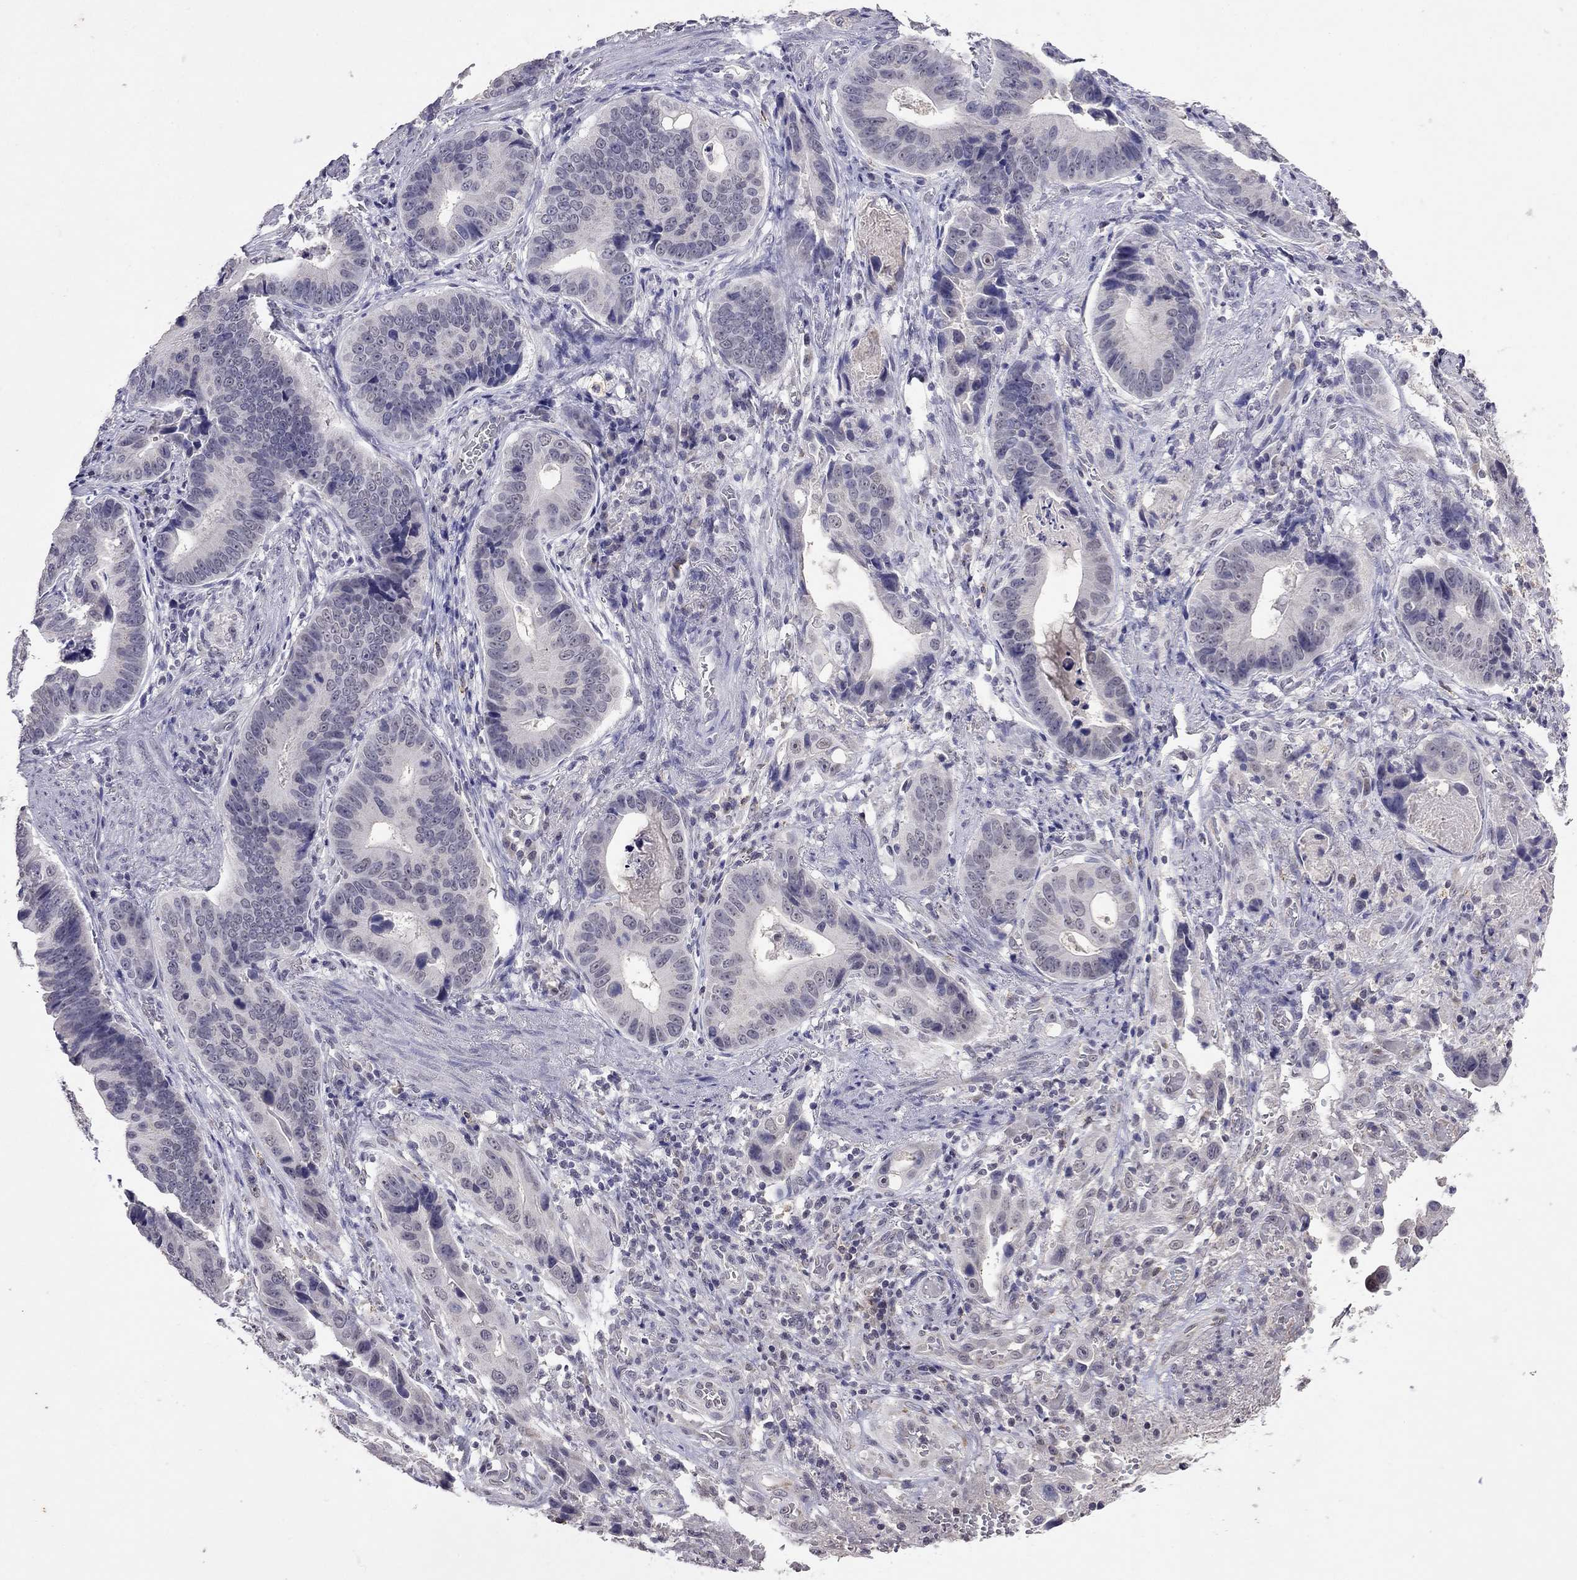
{"staining": {"intensity": "negative", "quantity": "none", "location": "none"}, "tissue": "stomach cancer", "cell_type": "Tumor cells", "image_type": "cancer", "snomed": [{"axis": "morphology", "description": "Adenocarcinoma, NOS"}, {"axis": "topography", "description": "Stomach"}], "caption": "DAB (3,3'-diaminobenzidine) immunohistochemical staining of human stomach adenocarcinoma demonstrates no significant staining in tumor cells.", "gene": "WNK3", "patient": {"sex": "male", "age": 84}}